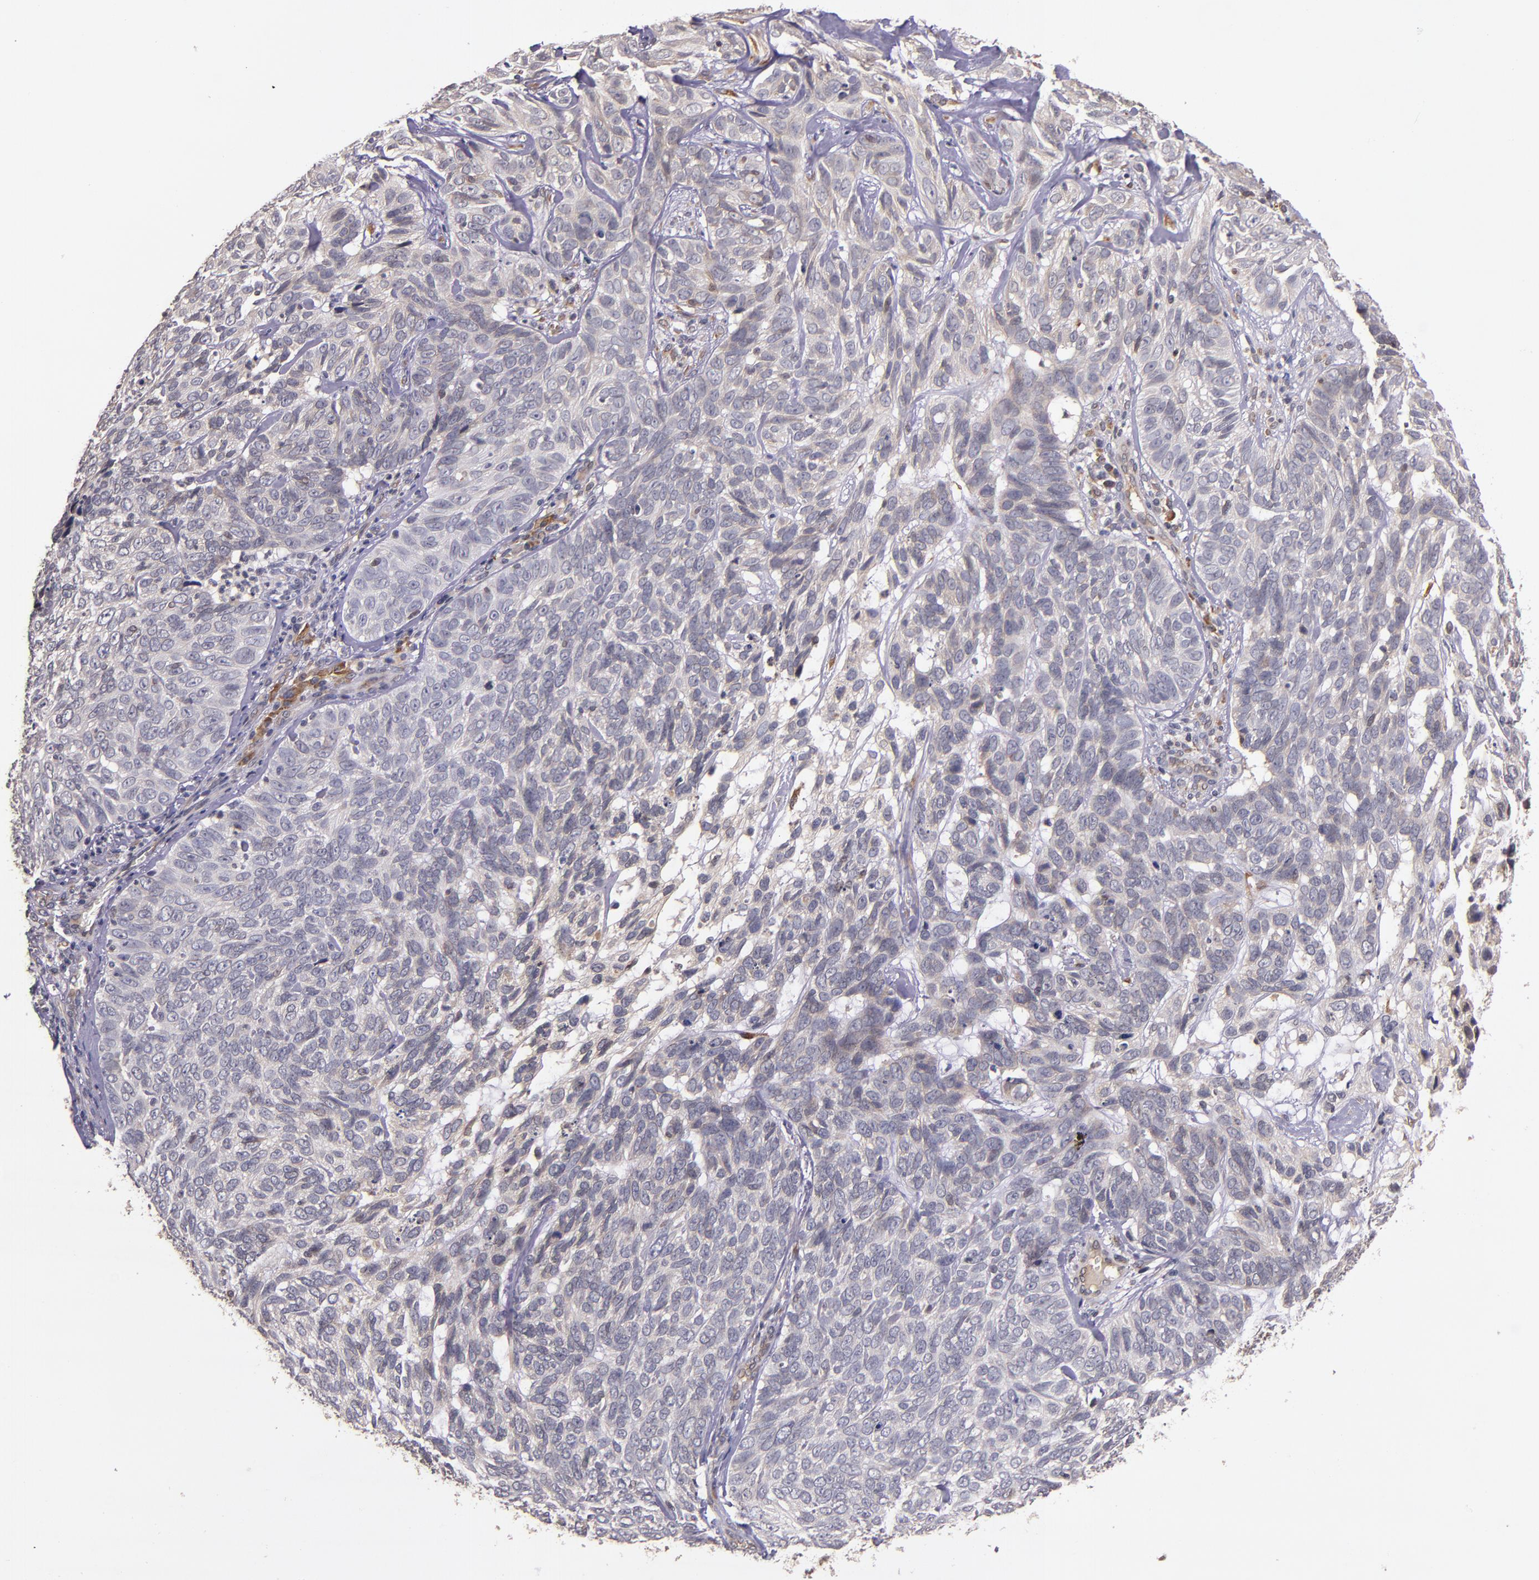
{"staining": {"intensity": "weak", "quantity": ">75%", "location": "cytoplasmic/membranous"}, "tissue": "skin cancer", "cell_type": "Tumor cells", "image_type": "cancer", "snomed": [{"axis": "morphology", "description": "Basal cell carcinoma"}, {"axis": "topography", "description": "Skin"}], "caption": "Weak cytoplasmic/membranous staining for a protein is seen in approximately >75% of tumor cells of basal cell carcinoma (skin) using immunohistochemistry.", "gene": "PRAF2", "patient": {"sex": "male", "age": 72}}